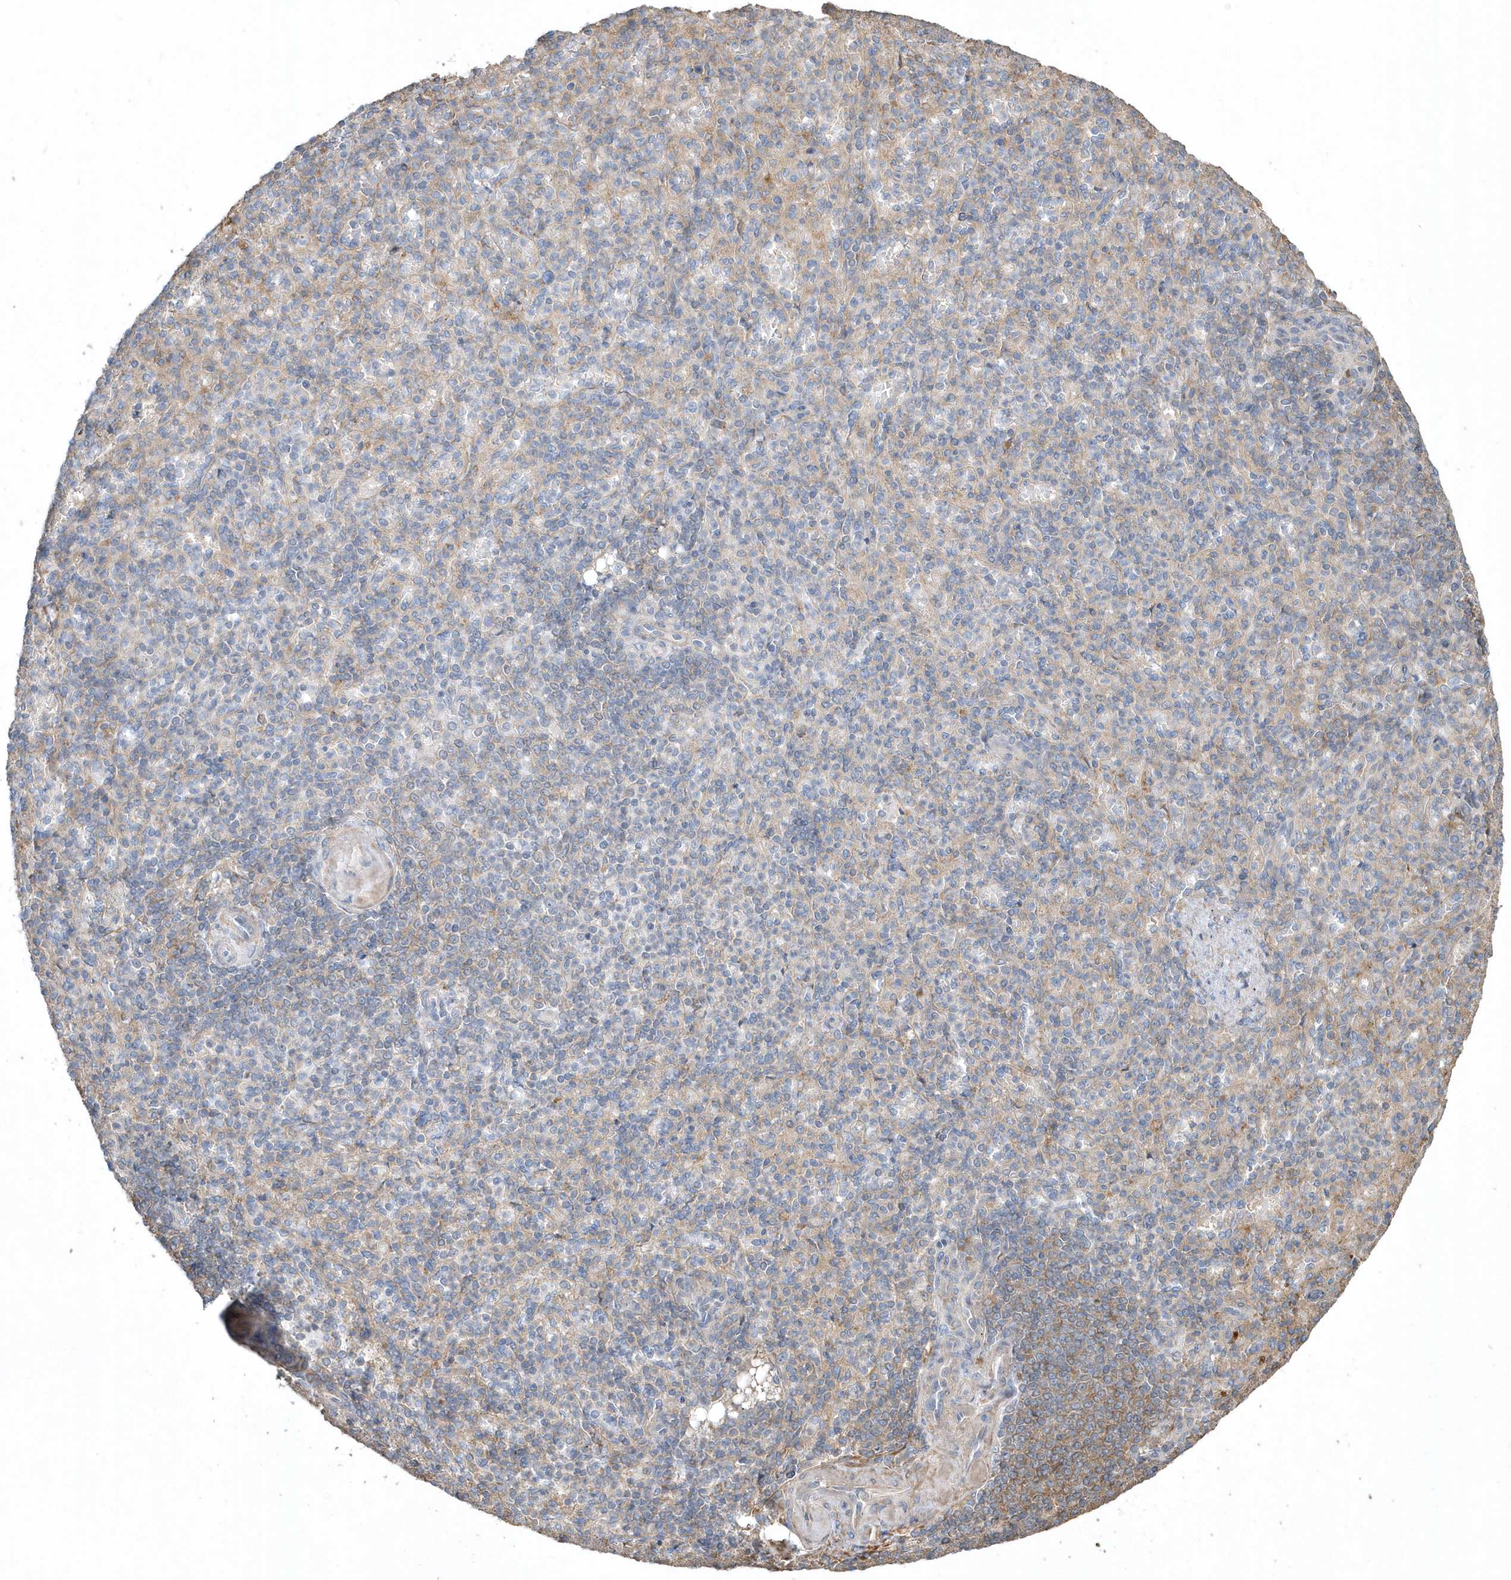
{"staining": {"intensity": "negative", "quantity": "none", "location": "none"}, "tissue": "spleen", "cell_type": "Cells in red pulp", "image_type": "normal", "snomed": [{"axis": "morphology", "description": "Normal tissue, NOS"}, {"axis": "topography", "description": "Spleen"}], "caption": "Protein analysis of benign spleen exhibits no significant expression in cells in red pulp. (Immunohistochemistry, brightfield microscopy, high magnification).", "gene": "SENP8", "patient": {"sex": "female", "age": 74}}